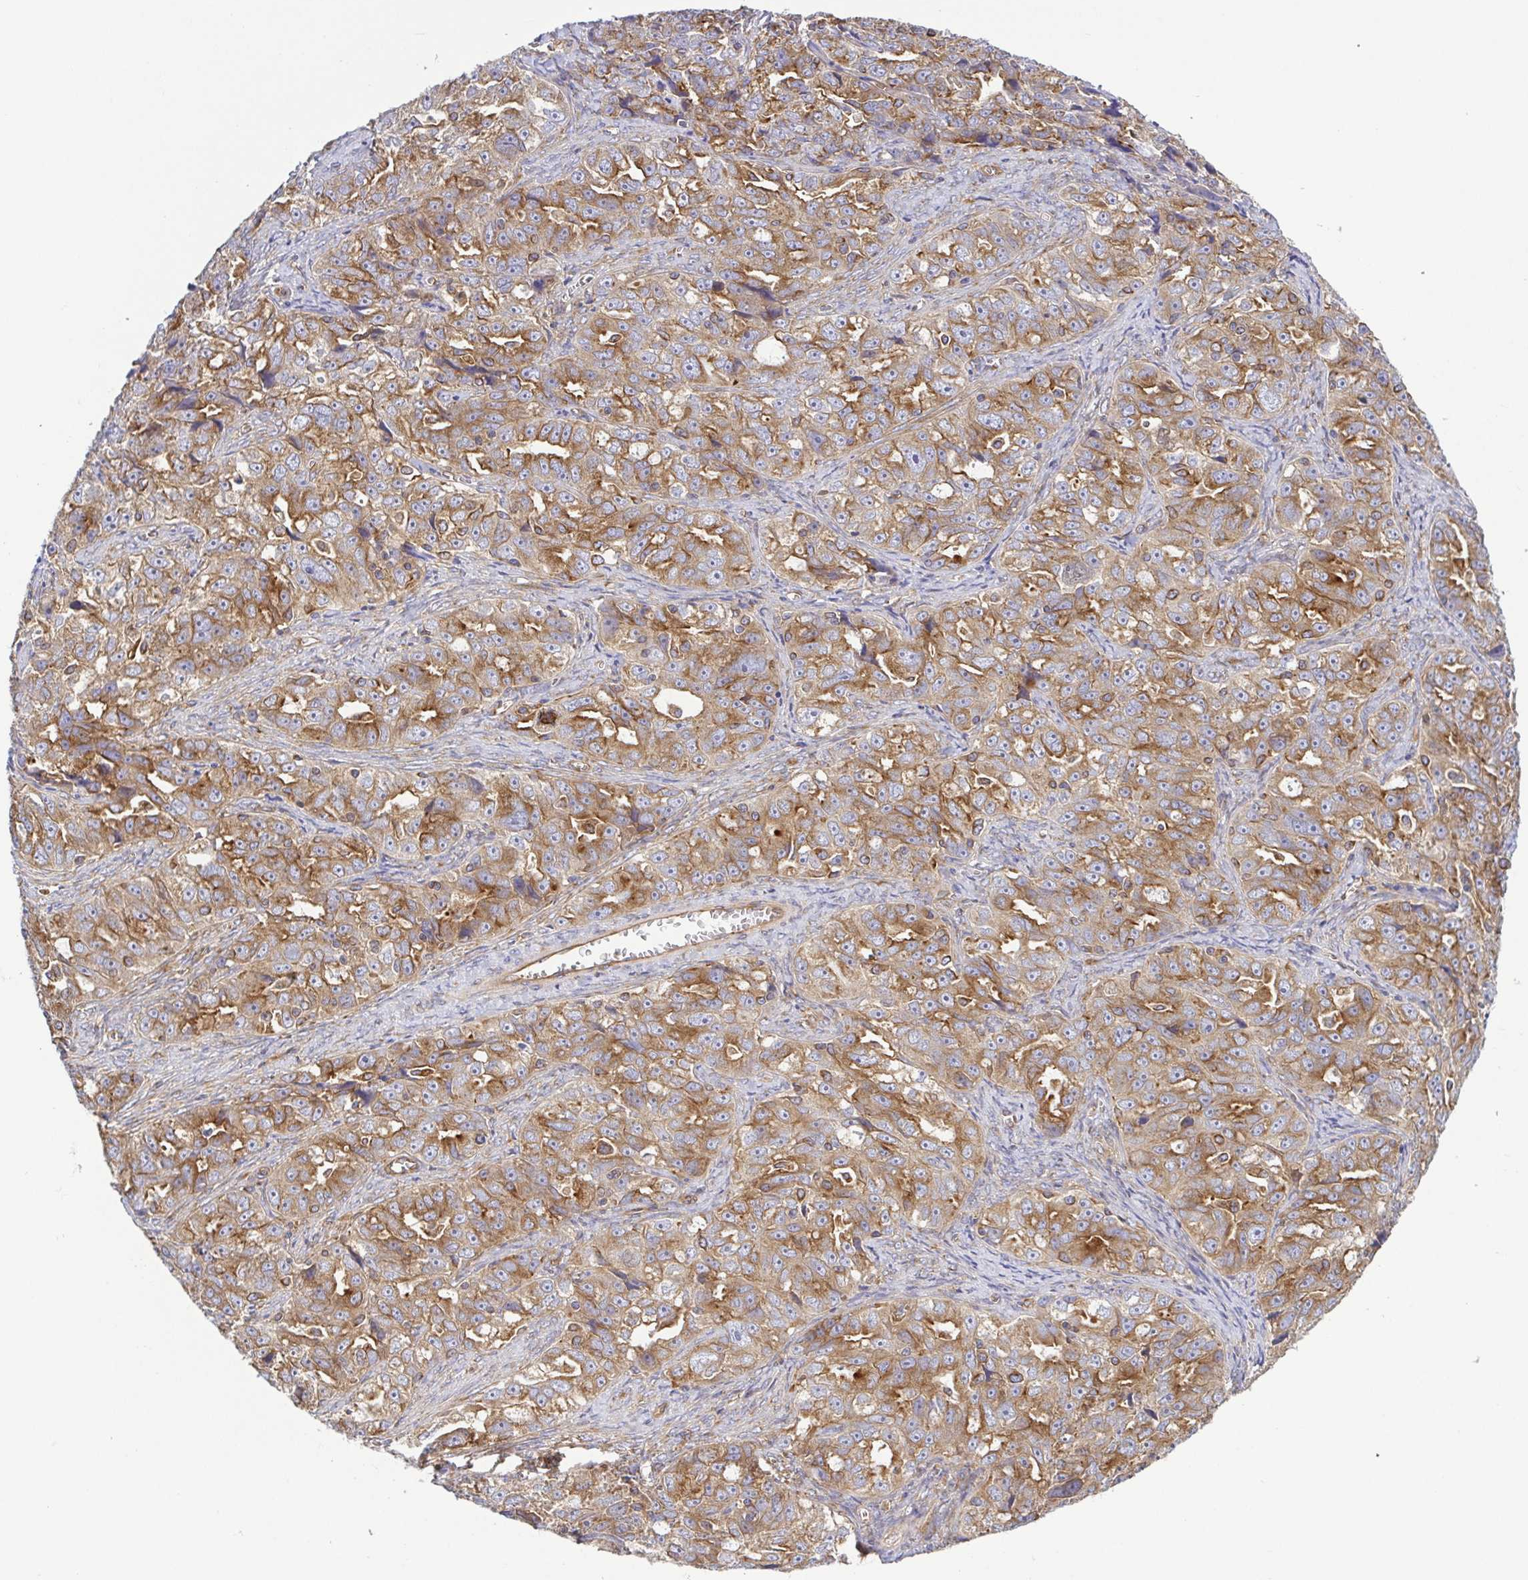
{"staining": {"intensity": "moderate", "quantity": ">75%", "location": "cytoplasmic/membranous"}, "tissue": "ovarian cancer", "cell_type": "Tumor cells", "image_type": "cancer", "snomed": [{"axis": "morphology", "description": "Cystadenocarcinoma, serous, NOS"}, {"axis": "topography", "description": "Ovary"}], "caption": "Human ovarian cancer stained for a protein (brown) demonstrates moderate cytoplasmic/membranous positive expression in about >75% of tumor cells.", "gene": "KIF5B", "patient": {"sex": "female", "age": 51}}